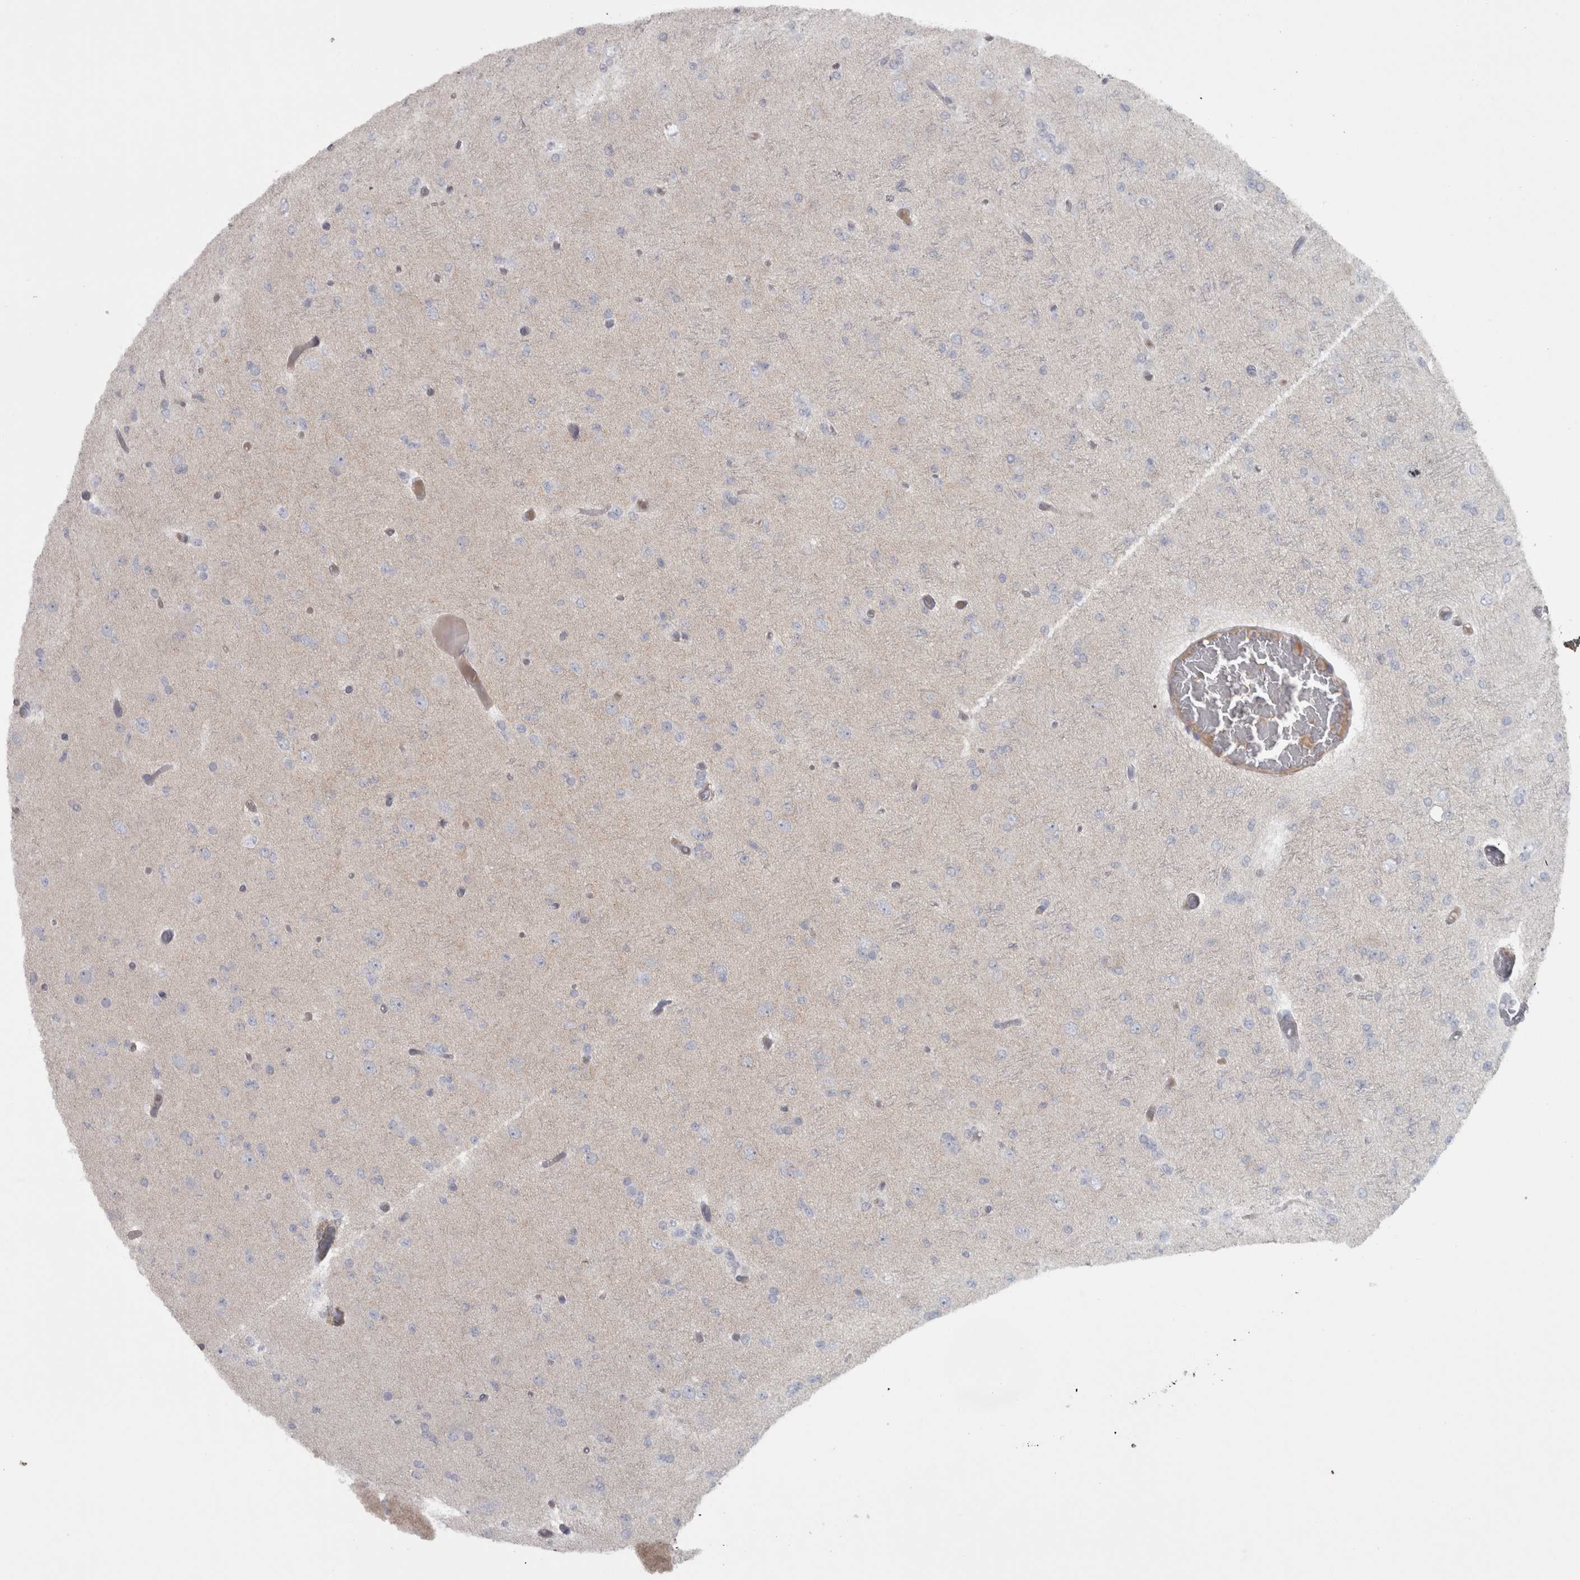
{"staining": {"intensity": "negative", "quantity": "none", "location": "none"}, "tissue": "glioma", "cell_type": "Tumor cells", "image_type": "cancer", "snomed": [{"axis": "morphology", "description": "Glioma, malignant, Low grade"}, {"axis": "topography", "description": "Brain"}], "caption": "Human glioma stained for a protein using immunohistochemistry (IHC) reveals no expression in tumor cells.", "gene": "PPP1R12B", "patient": {"sex": "female", "age": 22}}